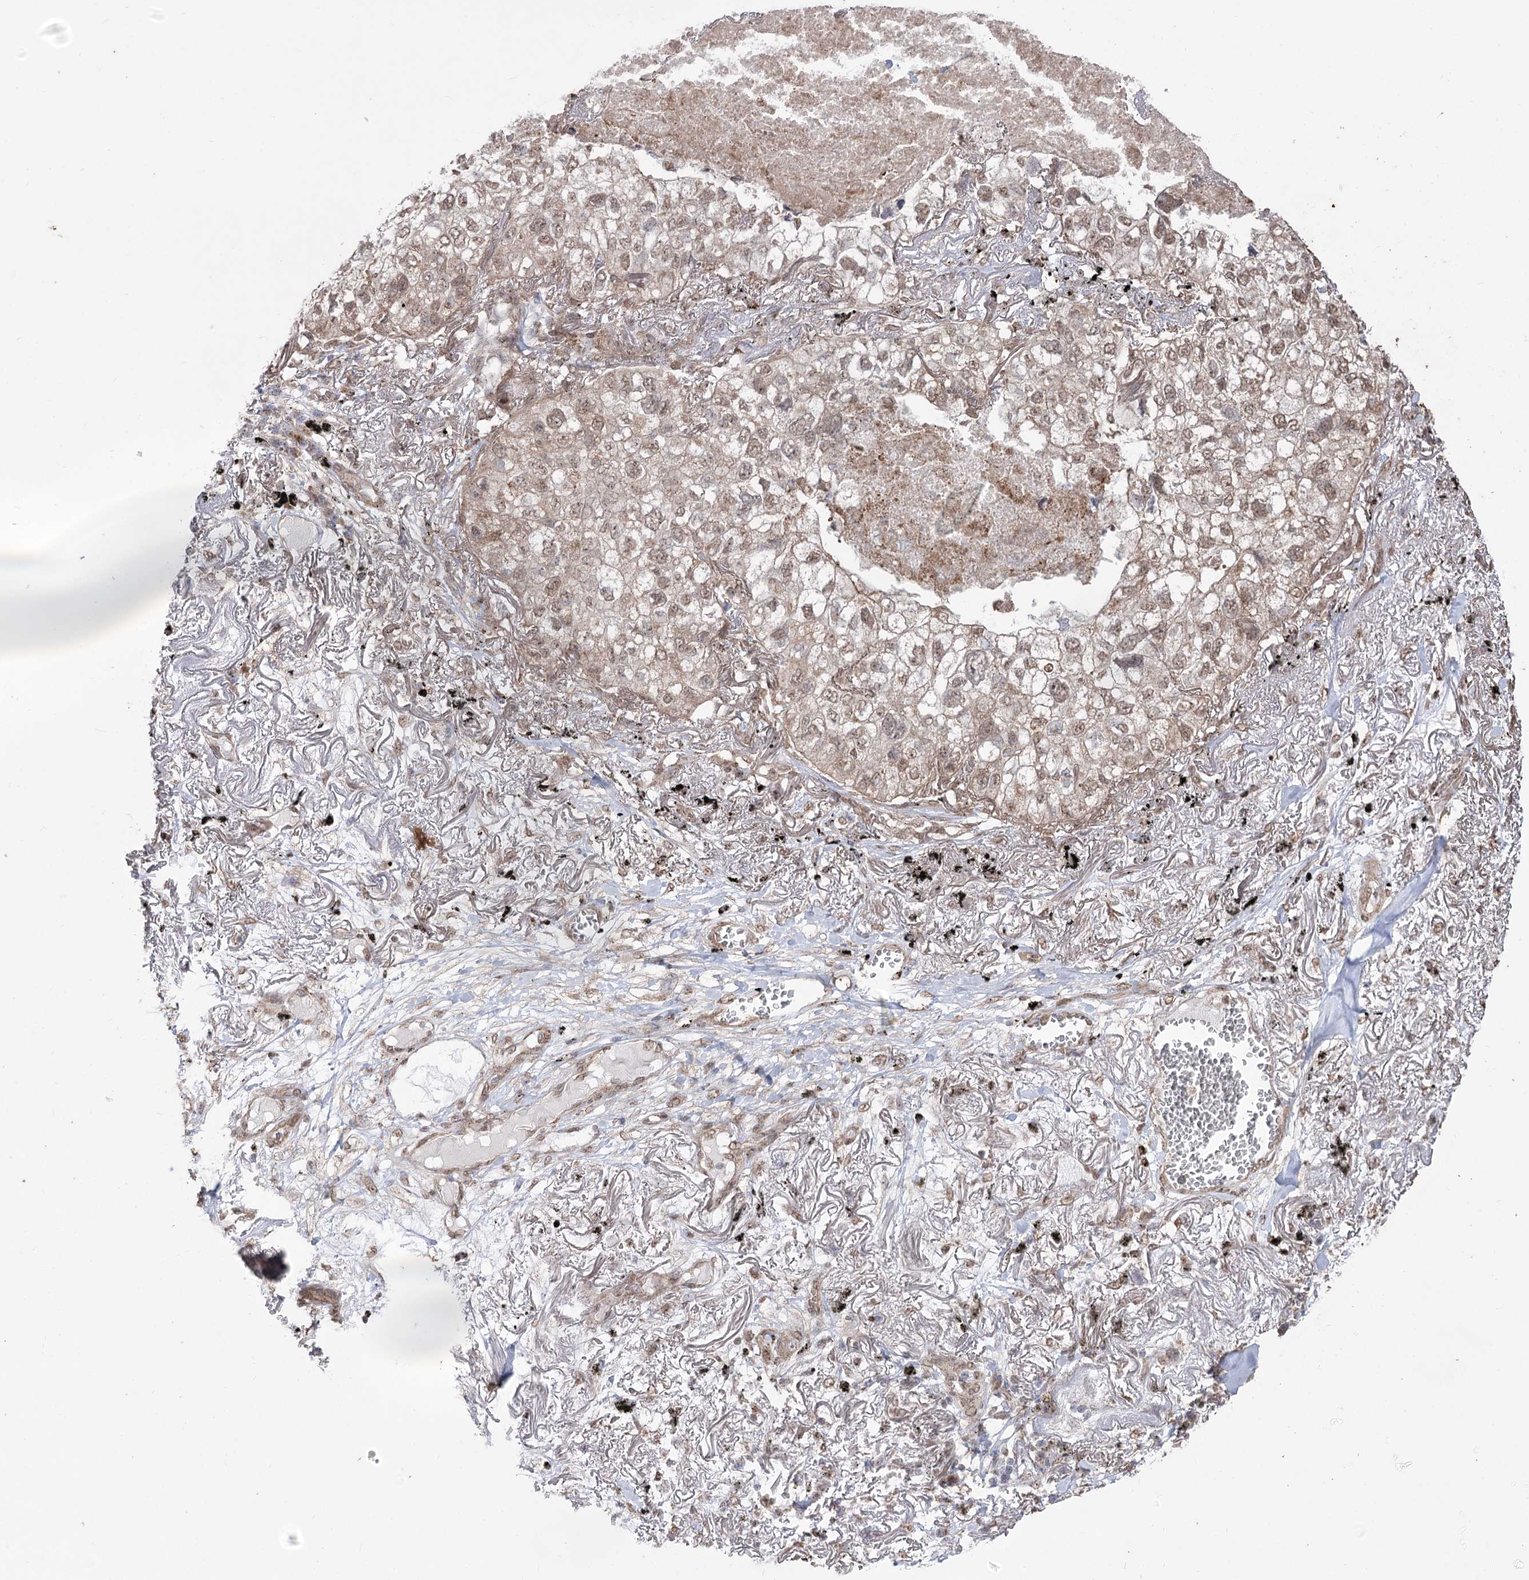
{"staining": {"intensity": "weak", "quantity": ">75%", "location": "cytoplasmic/membranous,nuclear"}, "tissue": "lung cancer", "cell_type": "Tumor cells", "image_type": "cancer", "snomed": [{"axis": "morphology", "description": "Adenocarcinoma, NOS"}, {"axis": "topography", "description": "Lung"}], "caption": "Human lung cancer (adenocarcinoma) stained for a protein (brown) exhibits weak cytoplasmic/membranous and nuclear positive expression in about >75% of tumor cells.", "gene": "ZSCAN23", "patient": {"sex": "male", "age": 65}}